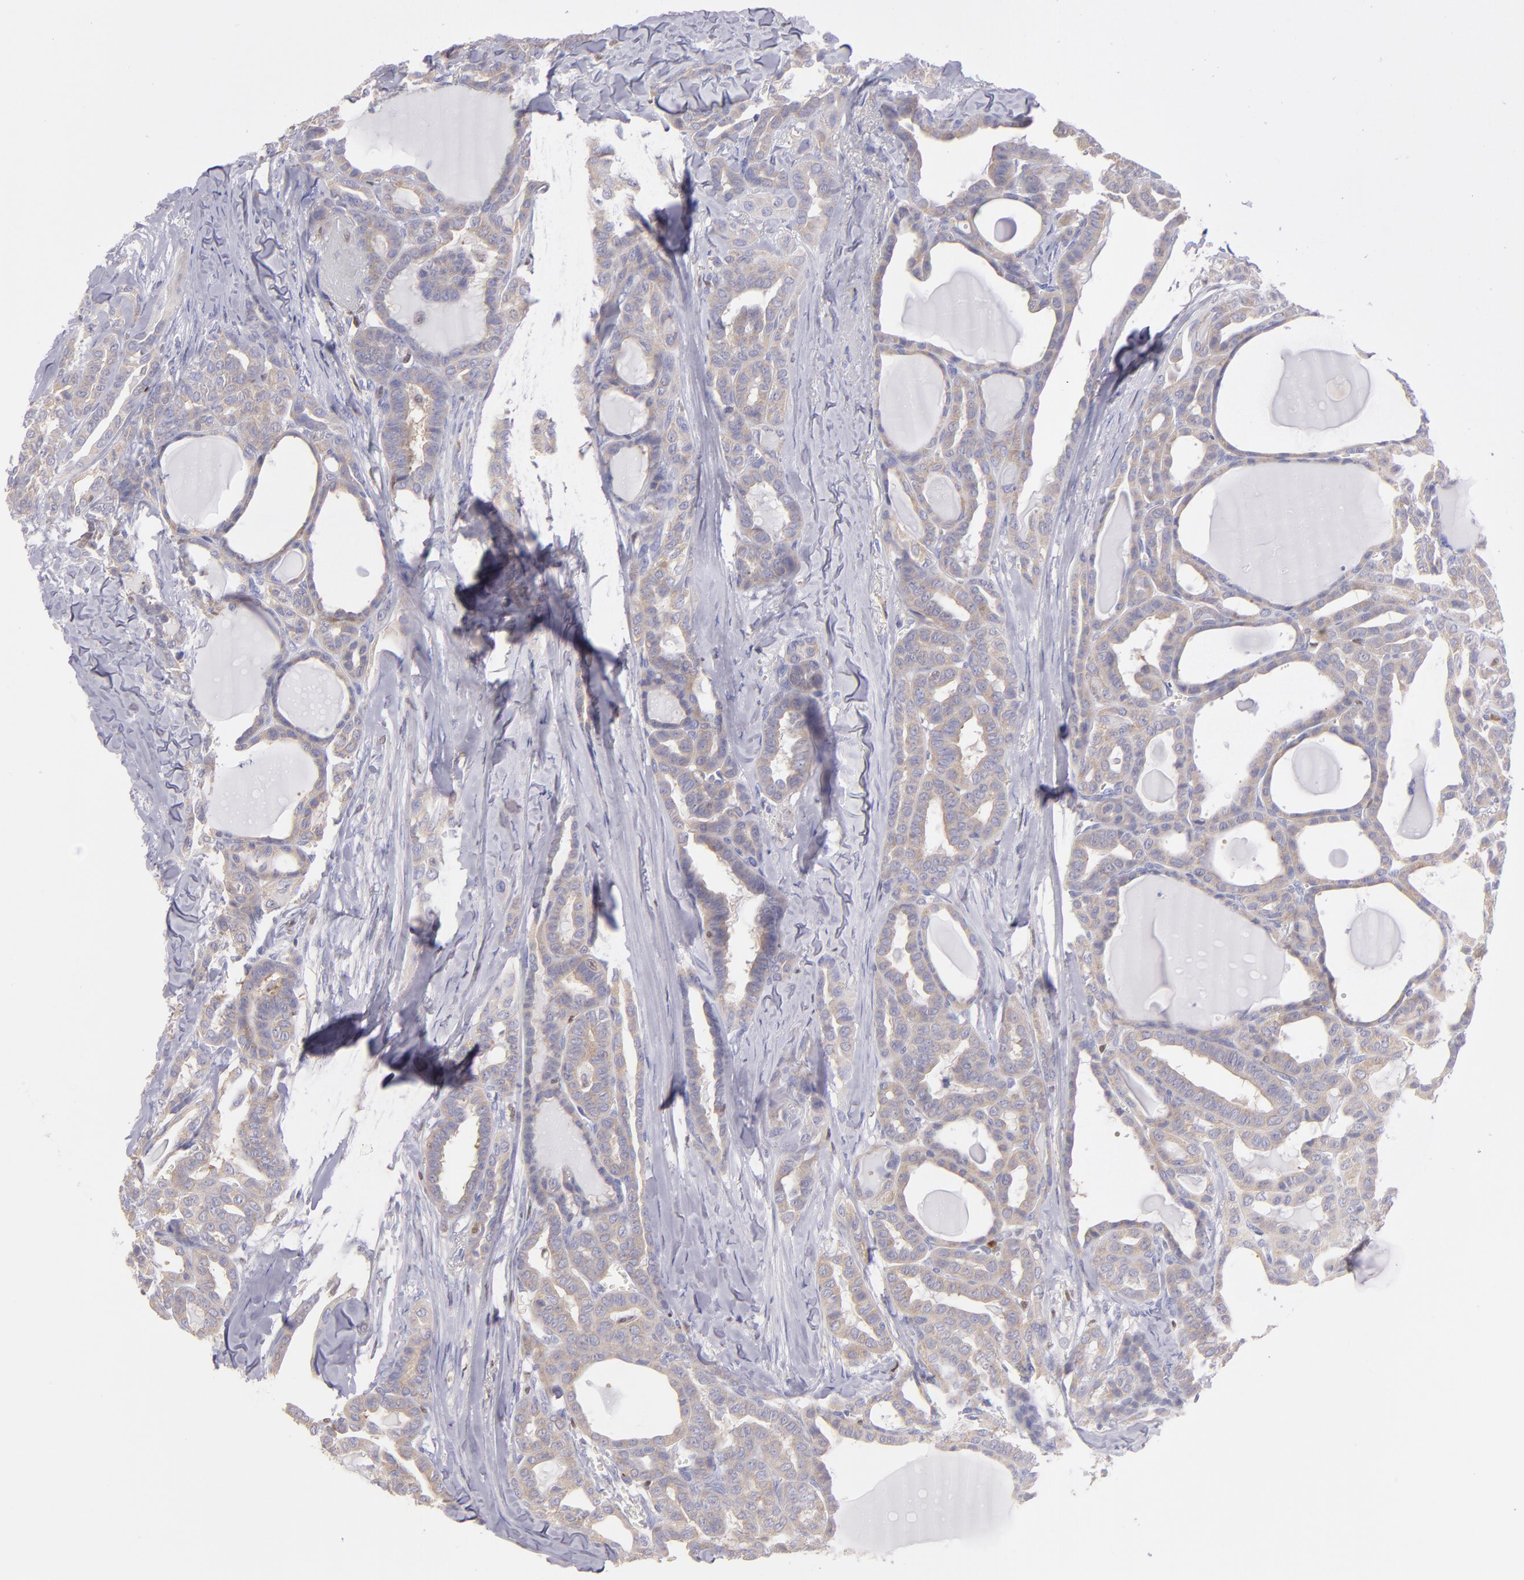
{"staining": {"intensity": "weak", "quantity": ">75%", "location": "cytoplasmic/membranous"}, "tissue": "thyroid cancer", "cell_type": "Tumor cells", "image_type": "cancer", "snomed": [{"axis": "morphology", "description": "Carcinoma, NOS"}, {"axis": "topography", "description": "Thyroid gland"}], "caption": "High-magnification brightfield microscopy of carcinoma (thyroid) stained with DAB (brown) and counterstained with hematoxylin (blue). tumor cells exhibit weak cytoplasmic/membranous positivity is identified in about>75% of cells.", "gene": "IRF8", "patient": {"sex": "female", "age": 91}}